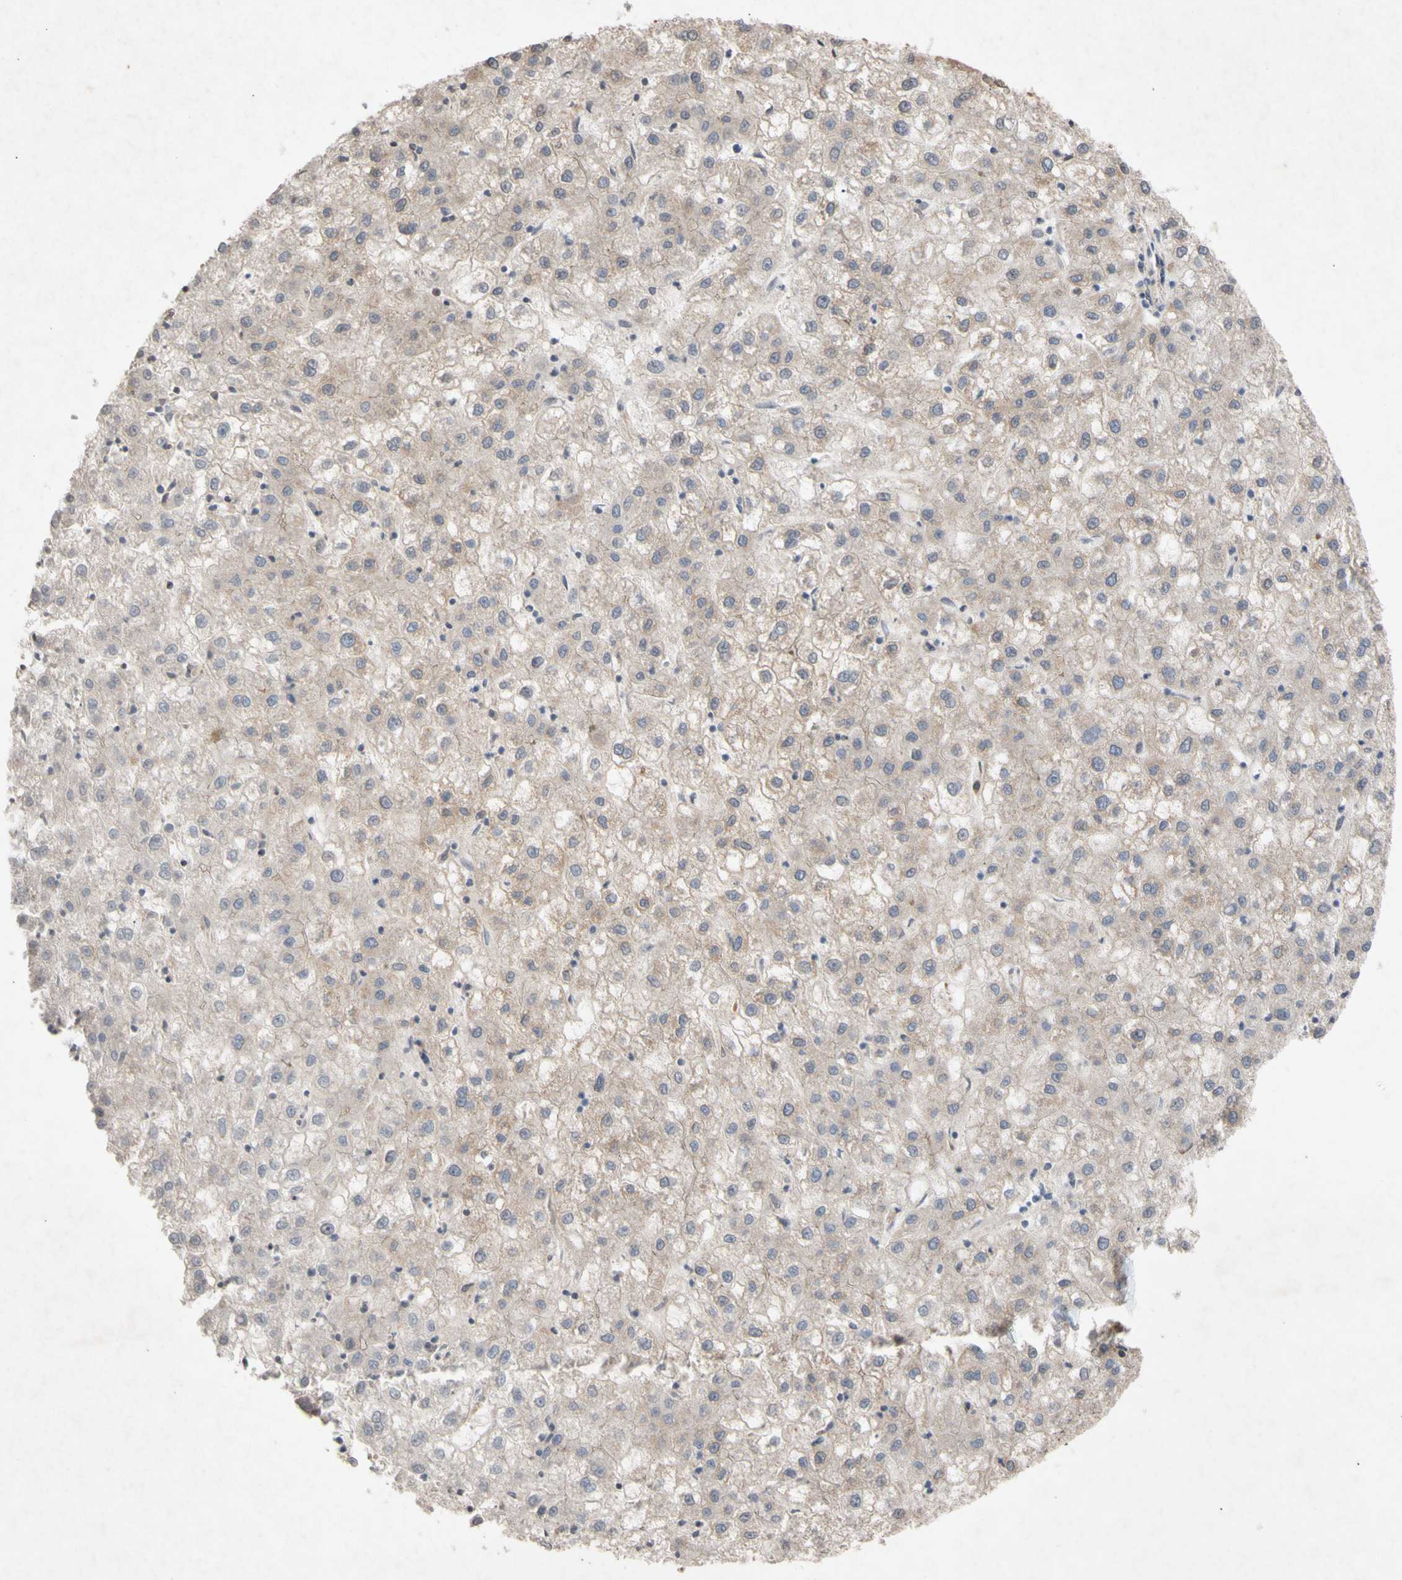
{"staining": {"intensity": "weak", "quantity": ">75%", "location": "cytoplasmic/membranous"}, "tissue": "liver cancer", "cell_type": "Tumor cells", "image_type": "cancer", "snomed": [{"axis": "morphology", "description": "Carcinoma, Hepatocellular, NOS"}, {"axis": "topography", "description": "Liver"}], "caption": "Hepatocellular carcinoma (liver) was stained to show a protein in brown. There is low levels of weak cytoplasmic/membranous staining in approximately >75% of tumor cells. Using DAB (3,3'-diaminobenzidine) (brown) and hematoxylin (blue) stains, captured at high magnification using brightfield microscopy.", "gene": "NECTIN3", "patient": {"sex": "male", "age": 72}}